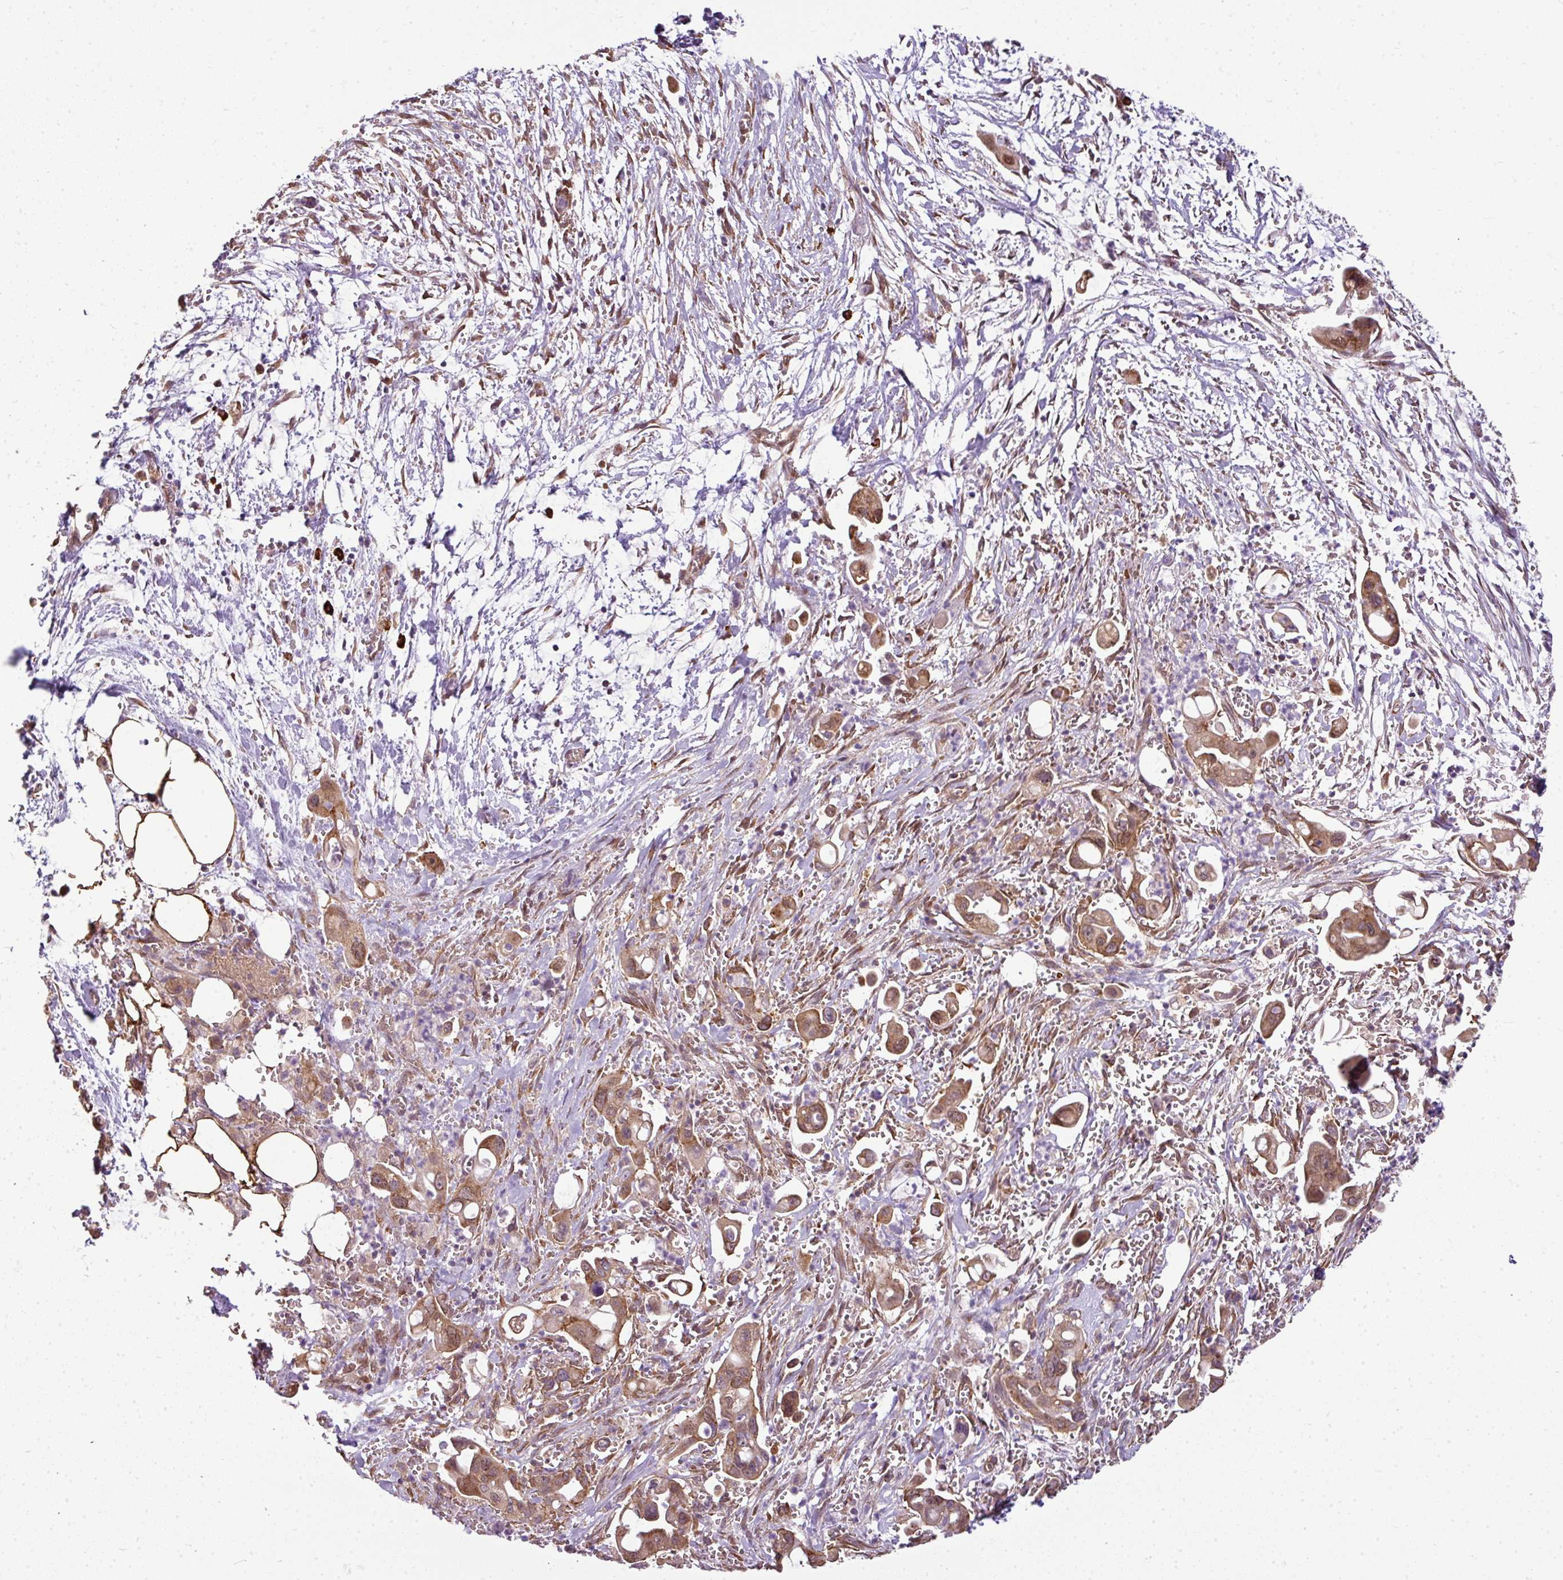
{"staining": {"intensity": "moderate", "quantity": "25%-75%", "location": "cytoplasmic/membranous"}, "tissue": "pancreatic cancer", "cell_type": "Tumor cells", "image_type": "cancer", "snomed": [{"axis": "morphology", "description": "Adenocarcinoma, NOS"}, {"axis": "topography", "description": "Pancreas"}], "caption": "Protein expression analysis of human pancreatic cancer (adenocarcinoma) reveals moderate cytoplasmic/membranous staining in about 25%-75% of tumor cells.", "gene": "RBM4B", "patient": {"sex": "male", "age": 61}}